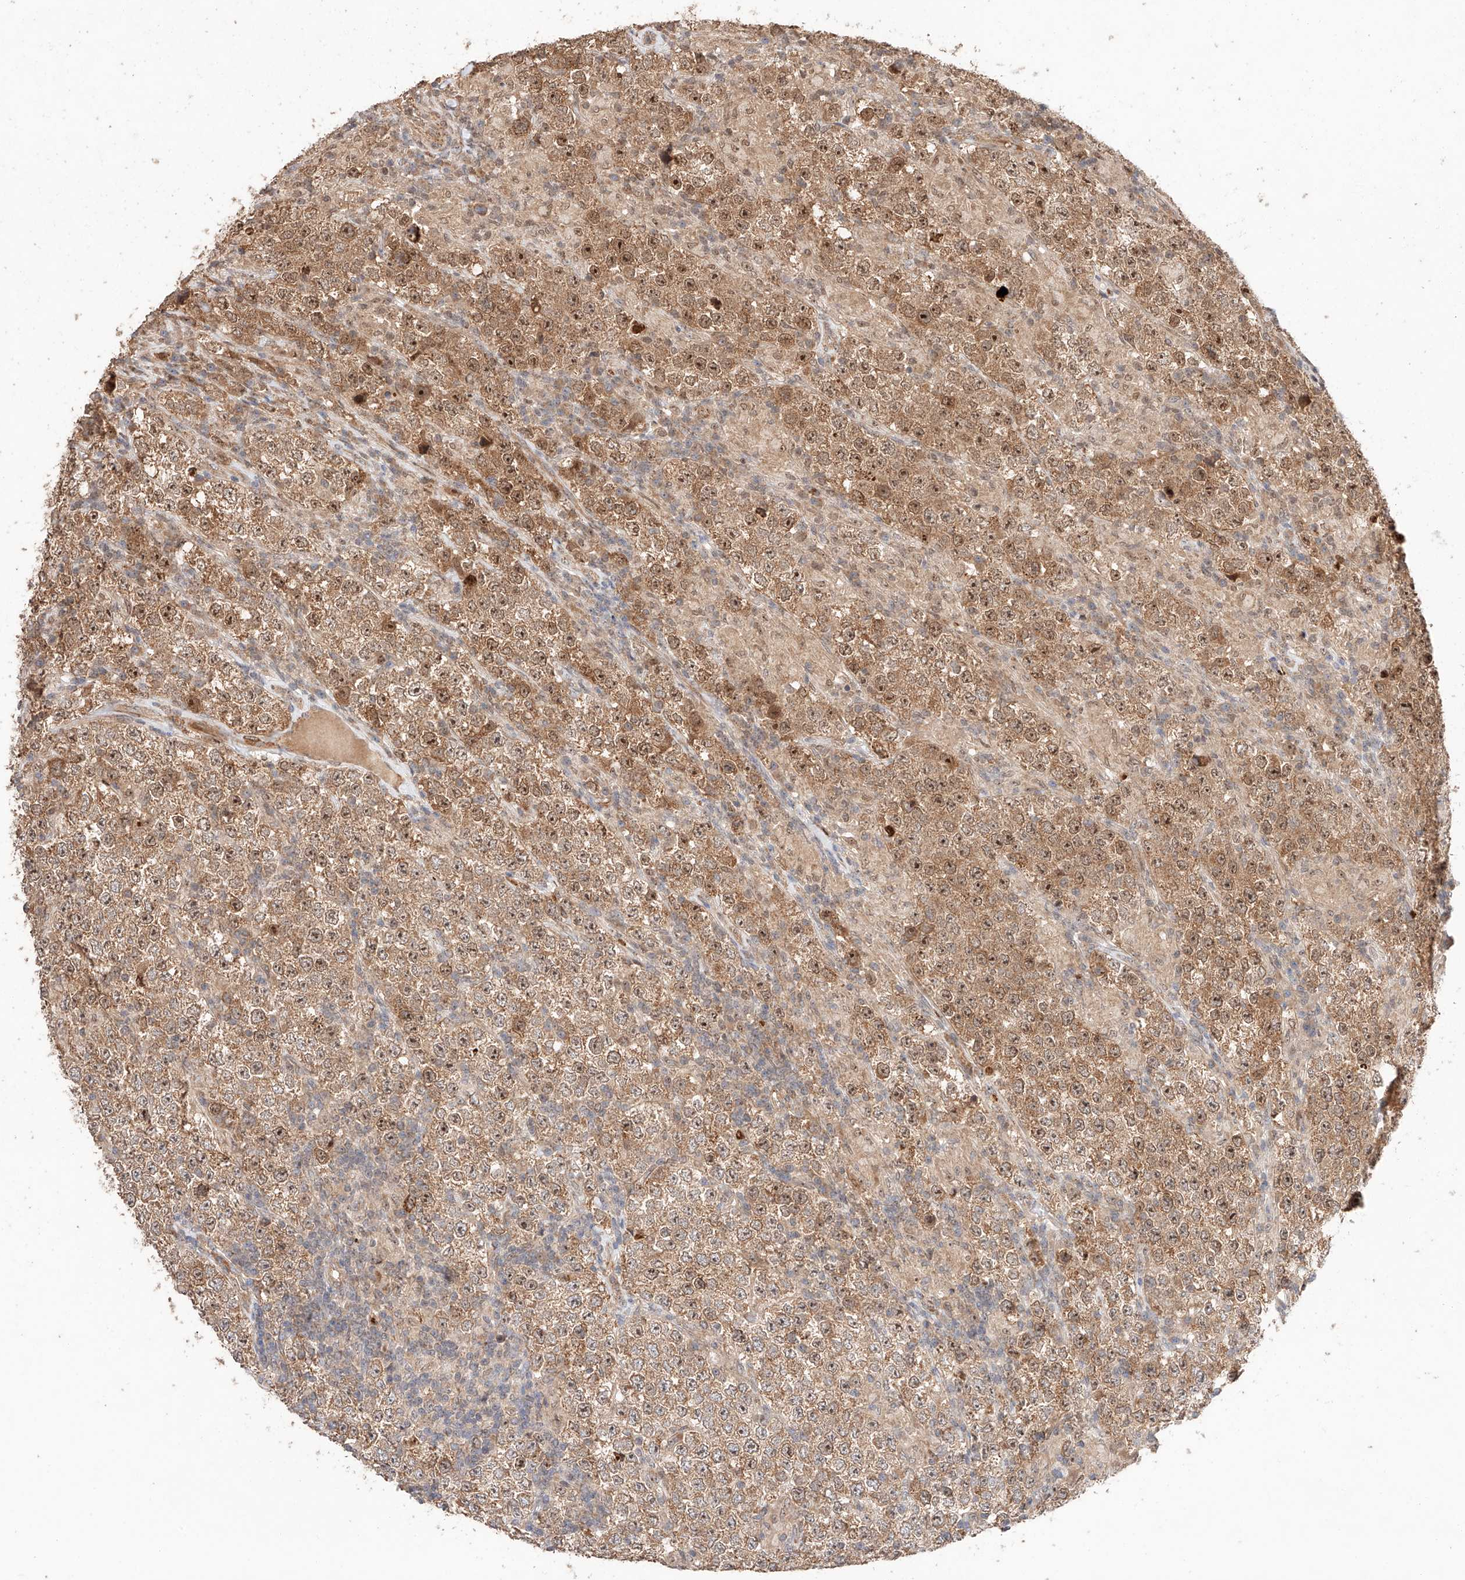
{"staining": {"intensity": "moderate", "quantity": ">75%", "location": "cytoplasmic/membranous,nuclear"}, "tissue": "testis cancer", "cell_type": "Tumor cells", "image_type": "cancer", "snomed": [{"axis": "morphology", "description": "Normal tissue, NOS"}, {"axis": "morphology", "description": "Urothelial carcinoma, High grade"}, {"axis": "morphology", "description": "Seminoma, NOS"}, {"axis": "morphology", "description": "Carcinoma, Embryonal, NOS"}, {"axis": "topography", "description": "Urinary bladder"}, {"axis": "topography", "description": "Testis"}], "caption": "DAB (3,3'-diaminobenzidine) immunohistochemical staining of testis cancer (embryonal carcinoma) displays moderate cytoplasmic/membranous and nuclear protein expression in about >75% of tumor cells. The protein is stained brown, and the nuclei are stained in blue (DAB IHC with brightfield microscopy, high magnification).", "gene": "RAB23", "patient": {"sex": "male", "age": 41}}